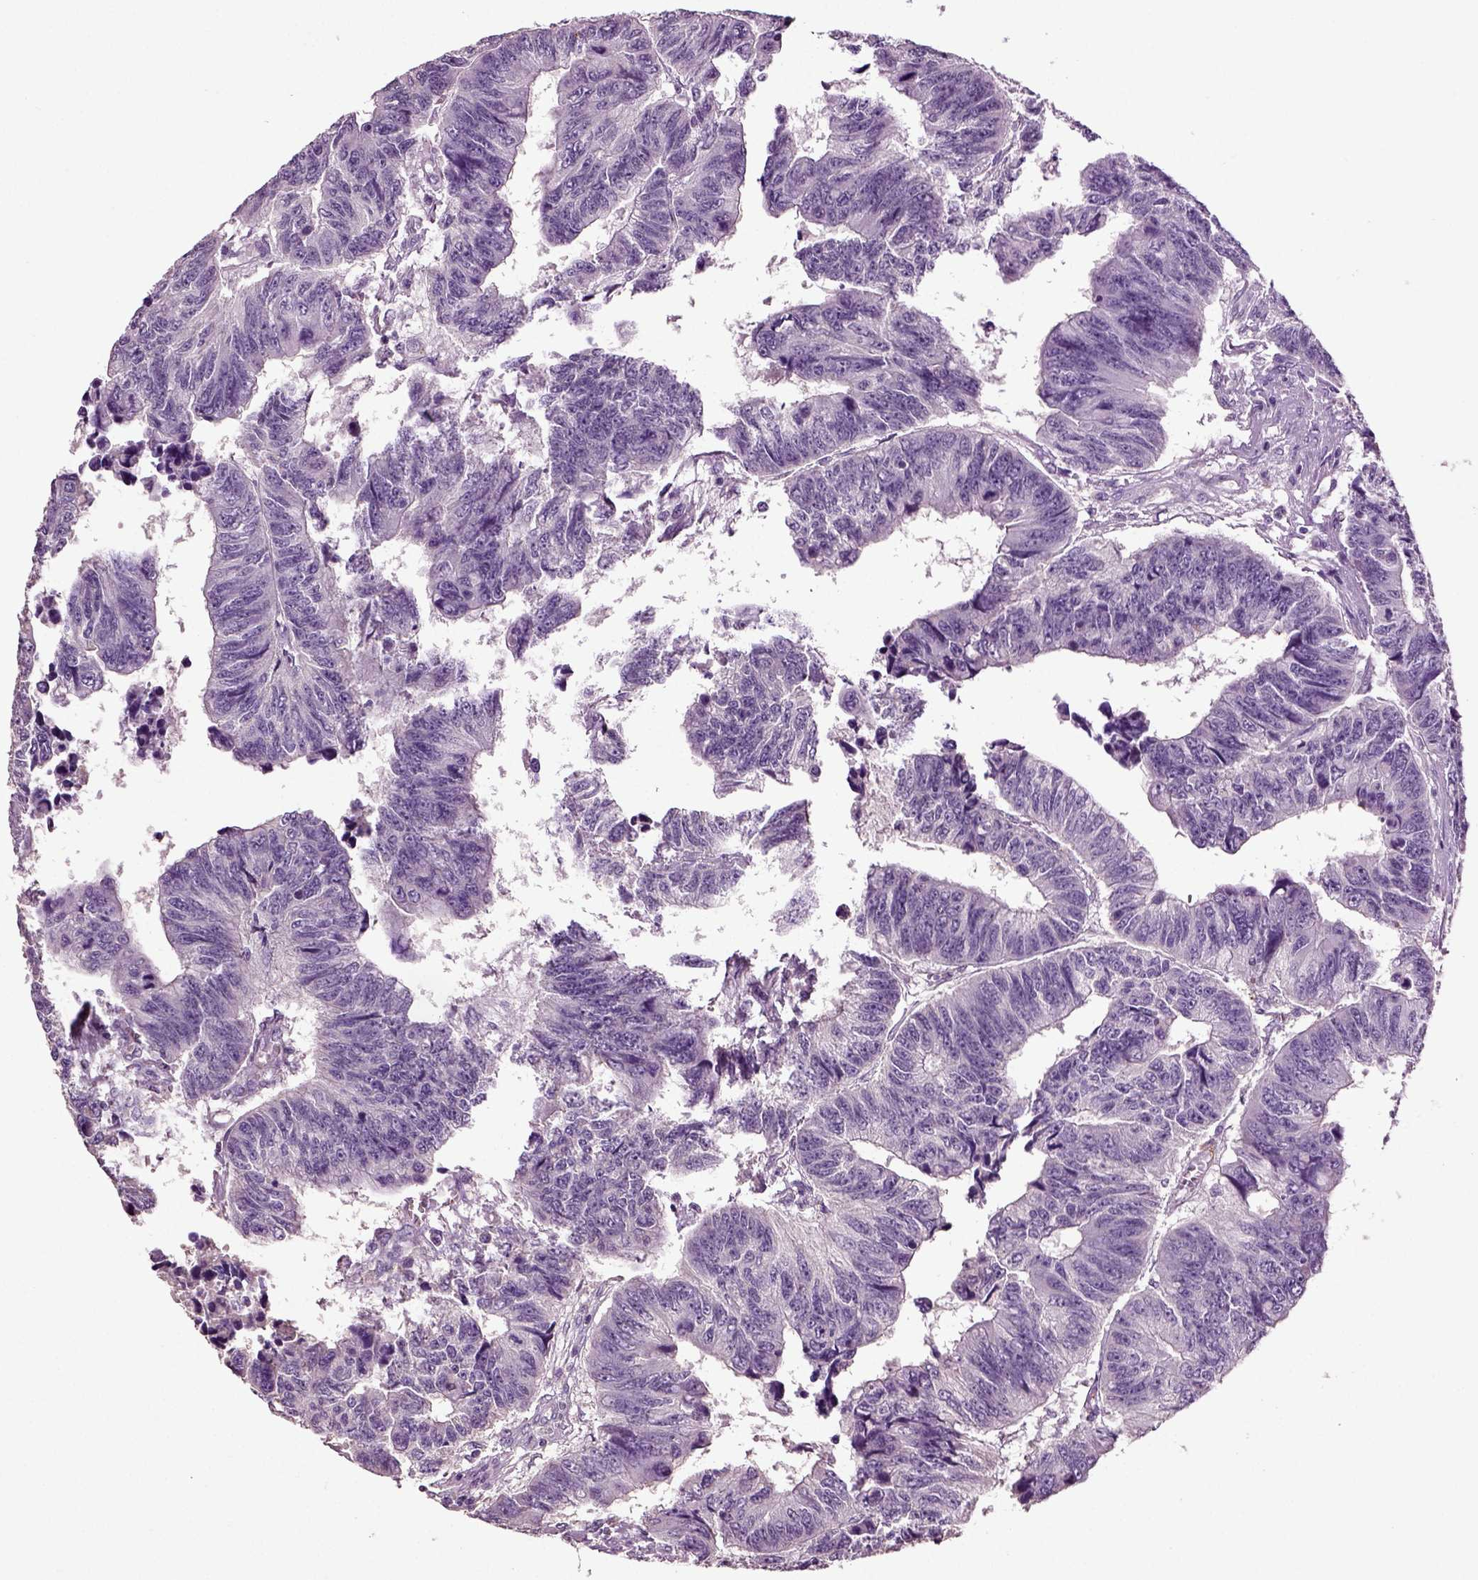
{"staining": {"intensity": "negative", "quantity": "none", "location": "none"}, "tissue": "colorectal cancer", "cell_type": "Tumor cells", "image_type": "cancer", "snomed": [{"axis": "morphology", "description": "Adenocarcinoma, NOS"}, {"axis": "topography", "description": "Rectum"}], "caption": "The photomicrograph shows no staining of tumor cells in adenocarcinoma (colorectal).", "gene": "DEFB118", "patient": {"sex": "female", "age": 85}}